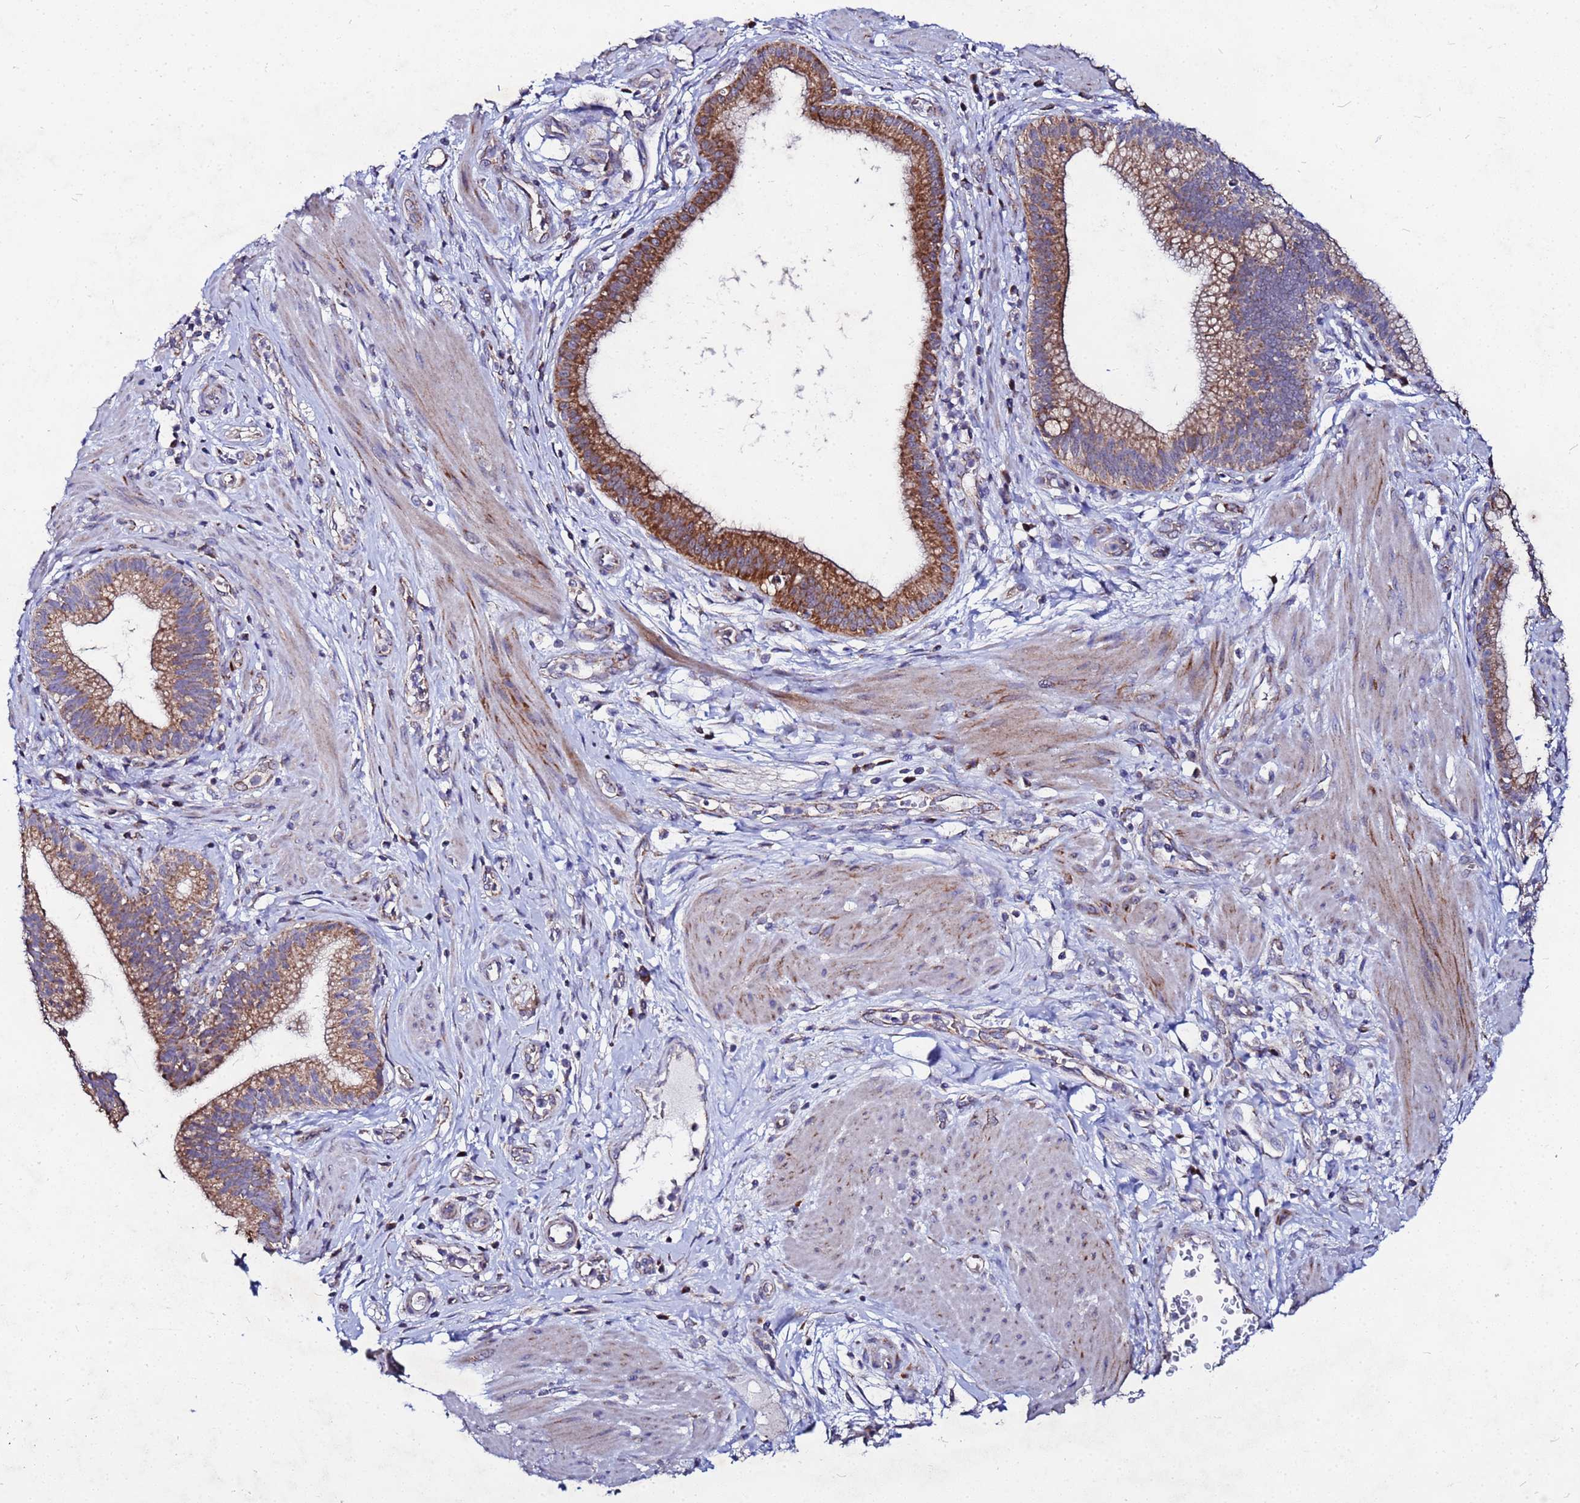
{"staining": {"intensity": "strong", "quantity": ">75%", "location": "cytoplasmic/membranous"}, "tissue": "pancreatic cancer", "cell_type": "Tumor cells", "image_type": "cancer", "snomed": [{"axis": "morphology", "description": "Adenocarcinoma, NOS"}, {"axis": "topography", "description": "Pancreas"}], "caption": "Adenocarcinoma (pancreatic) stained with a protein marker reveals strong staining in tumor cells.", "gene": "FAHD2A", "patient": {"sex": "male", "age": 72}}